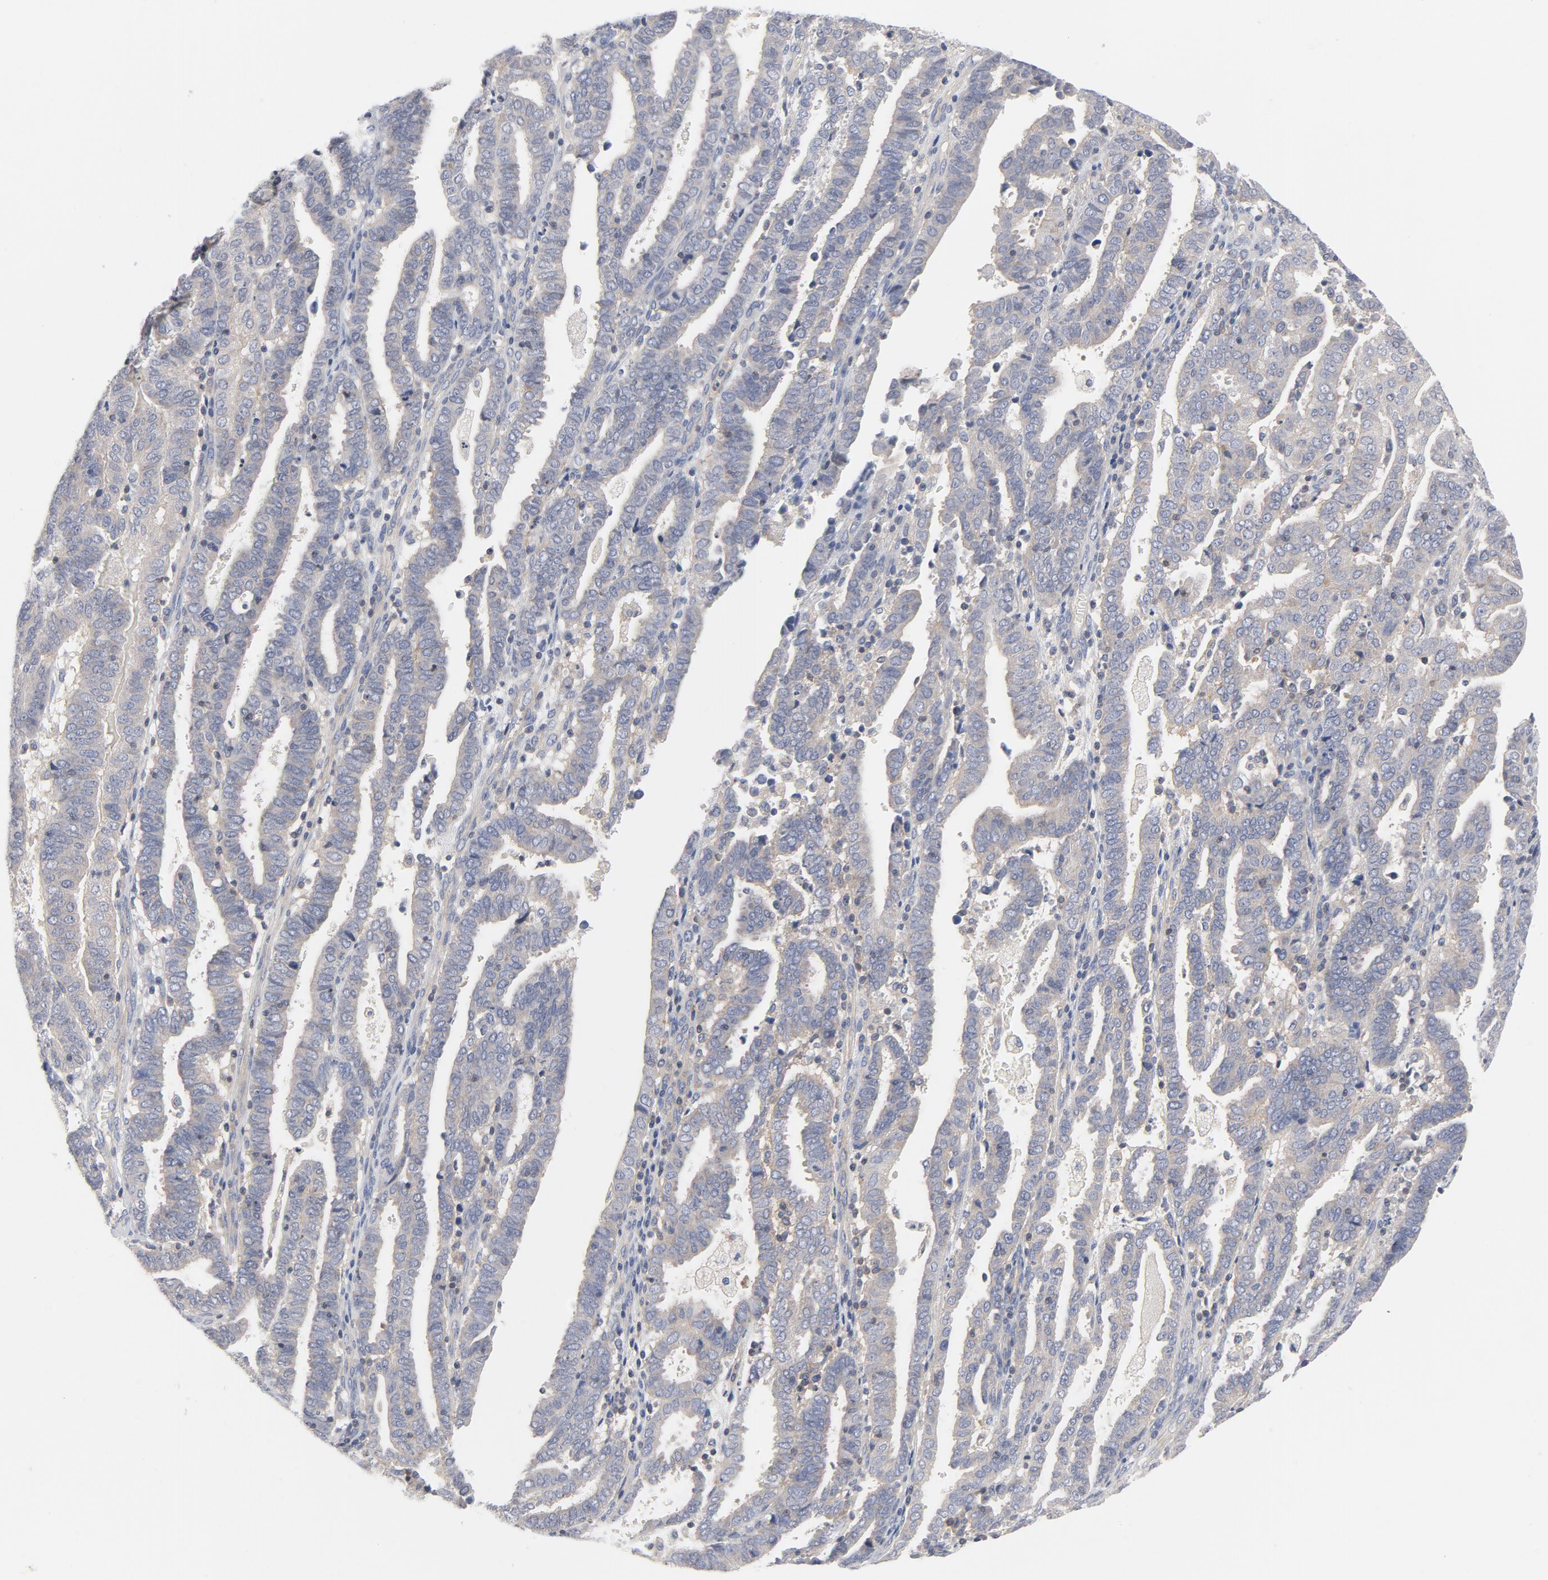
{"staining": {"intensity": "weak", "quantity": ">75%", "location": "cytoplasmic/membranous"}, "tissue": "endometrial cancer", "cell_type": "Tumor cells", "image_type": "cancer", "snomed": [{"axis": "morphology", "description": "Adenocarcinoma, NOS"}, {"axis": "topography", "description": "Uterus"}], "caption": "Weak cytoplasmic/membranous protein expression is present in approximately >75% of tumor cells in adenocarcinoma (endometrial).", "gene": "ROCK1", "patient": {"sex": "female", "age": 83}}